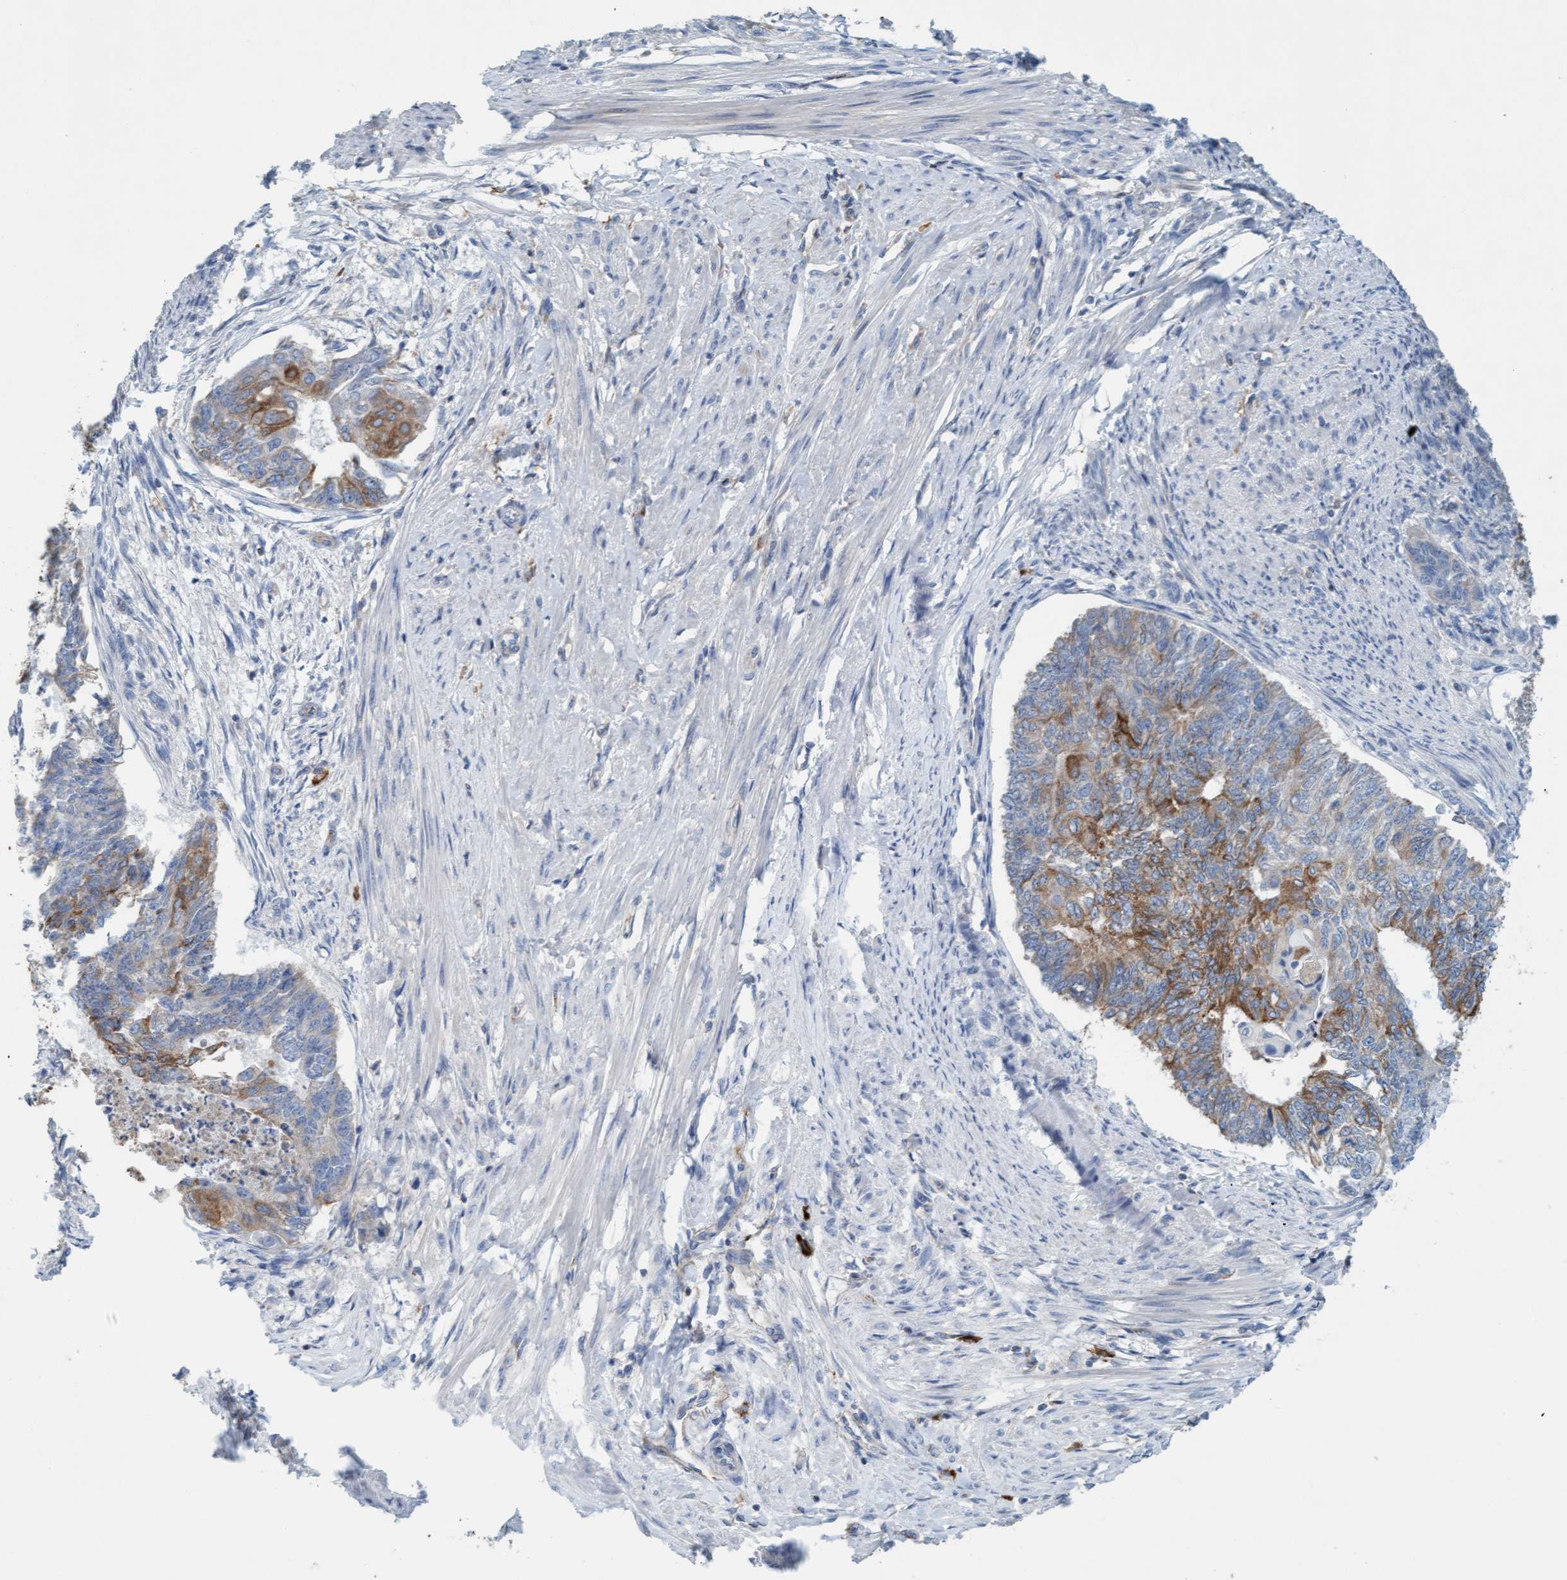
{"staining": {"intensity": "moderate", "quantity": "25%-75%", "location": "cytoplasmic/membranous"}, "tissue": "endometrial cancer", "cell_type": "Tumor cells", "image_type": "cancer", "snomed": [{"axis": "morphology", "description": "Adenocarcinoma, NOS"}, {"axis": "topography", "description": "Endometrium"}], "caption": "Adenocarcinoma (endometrial) tissue shows moderate cytoplasmic/membranous staining in about 25%-75% of tumor cells, visualized by immunohistochemistry.", "gene": "SIGIRR", "patient": {"sex": "female", "age": 32}}